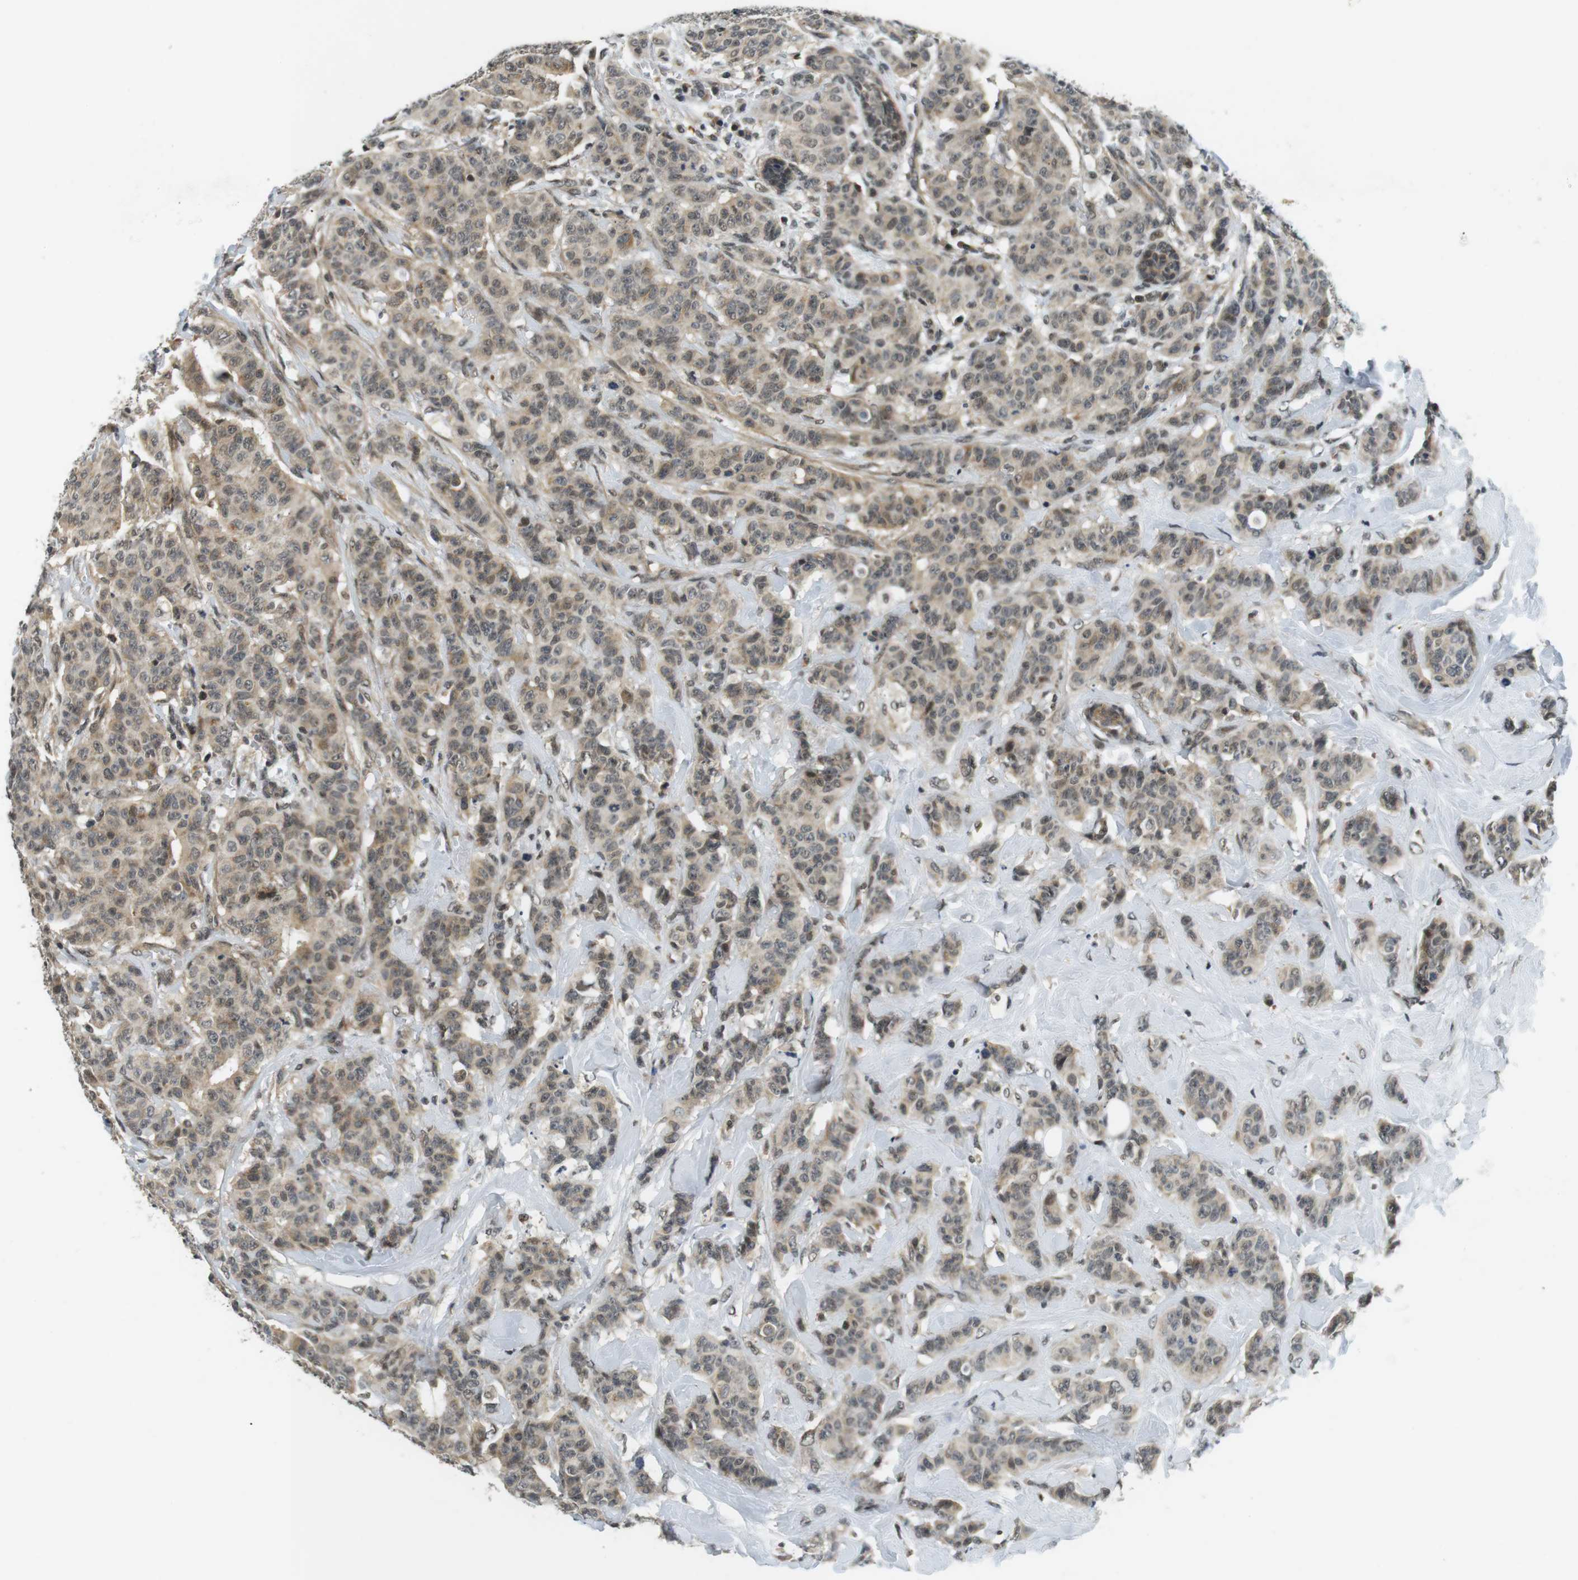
{"staining": {"intensity": "weak", "quantity": ">75%", "location": "cytoplasmic/membranous,nuclear"}, "tissue": "breast cancer", "cell_type": "Tumor cells", "image_type": "cancer", "snomed": [{"axis": "morphology", "description": "Normal tissue, NOS"}, {"axis": "morphology", "description": "Duct carcinoma"}, {"axis": "topography", "description": "Breast"}], "caption": "Protein staining shows weak cytoplasmic/membranous and nuclear staining in about >75% of tumor cells in intraductal carcinoma (breast).", "gene": "BRD4", "patient": {"sex": "female", "age": 40}}